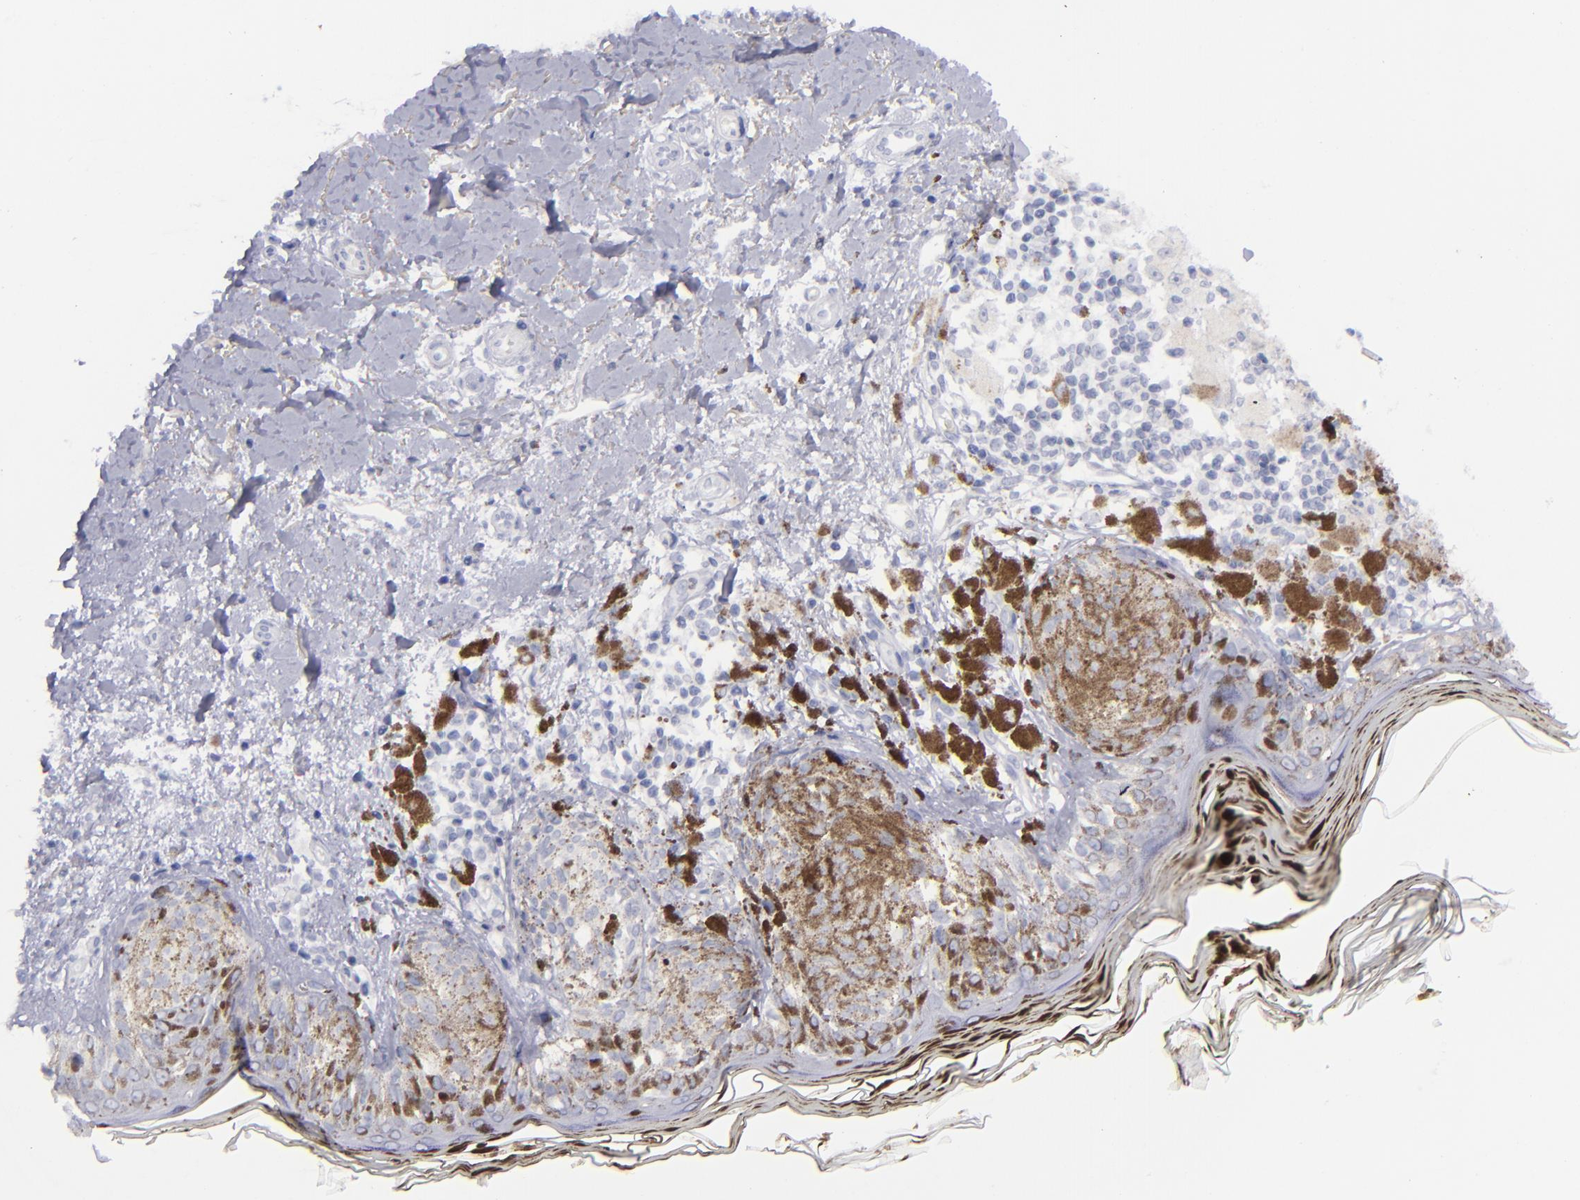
{"staining": {"intensity": "moderate", "quantity": "<25%", "location": "cytoplasmic/membranous"}, "tissue": "melanoma", "cell_type": "Tumor cells", "image_type": "cancer", "snomed": [{"axis": "morphology", "description": "Malignant melanoma, NOS"}, {"axis": "topography", "description": "Skin"}], "caption": "Immunohistochemical staining of human melanoma reveals low levels of moderate cytoplasmic/membranous protein staining in approximately <25% of tumor cells. (DAB = brown stain, brightfield microscopy at high magnification).", "gene": "AURKA", "patient": {"sex": "male", "age": 88}}